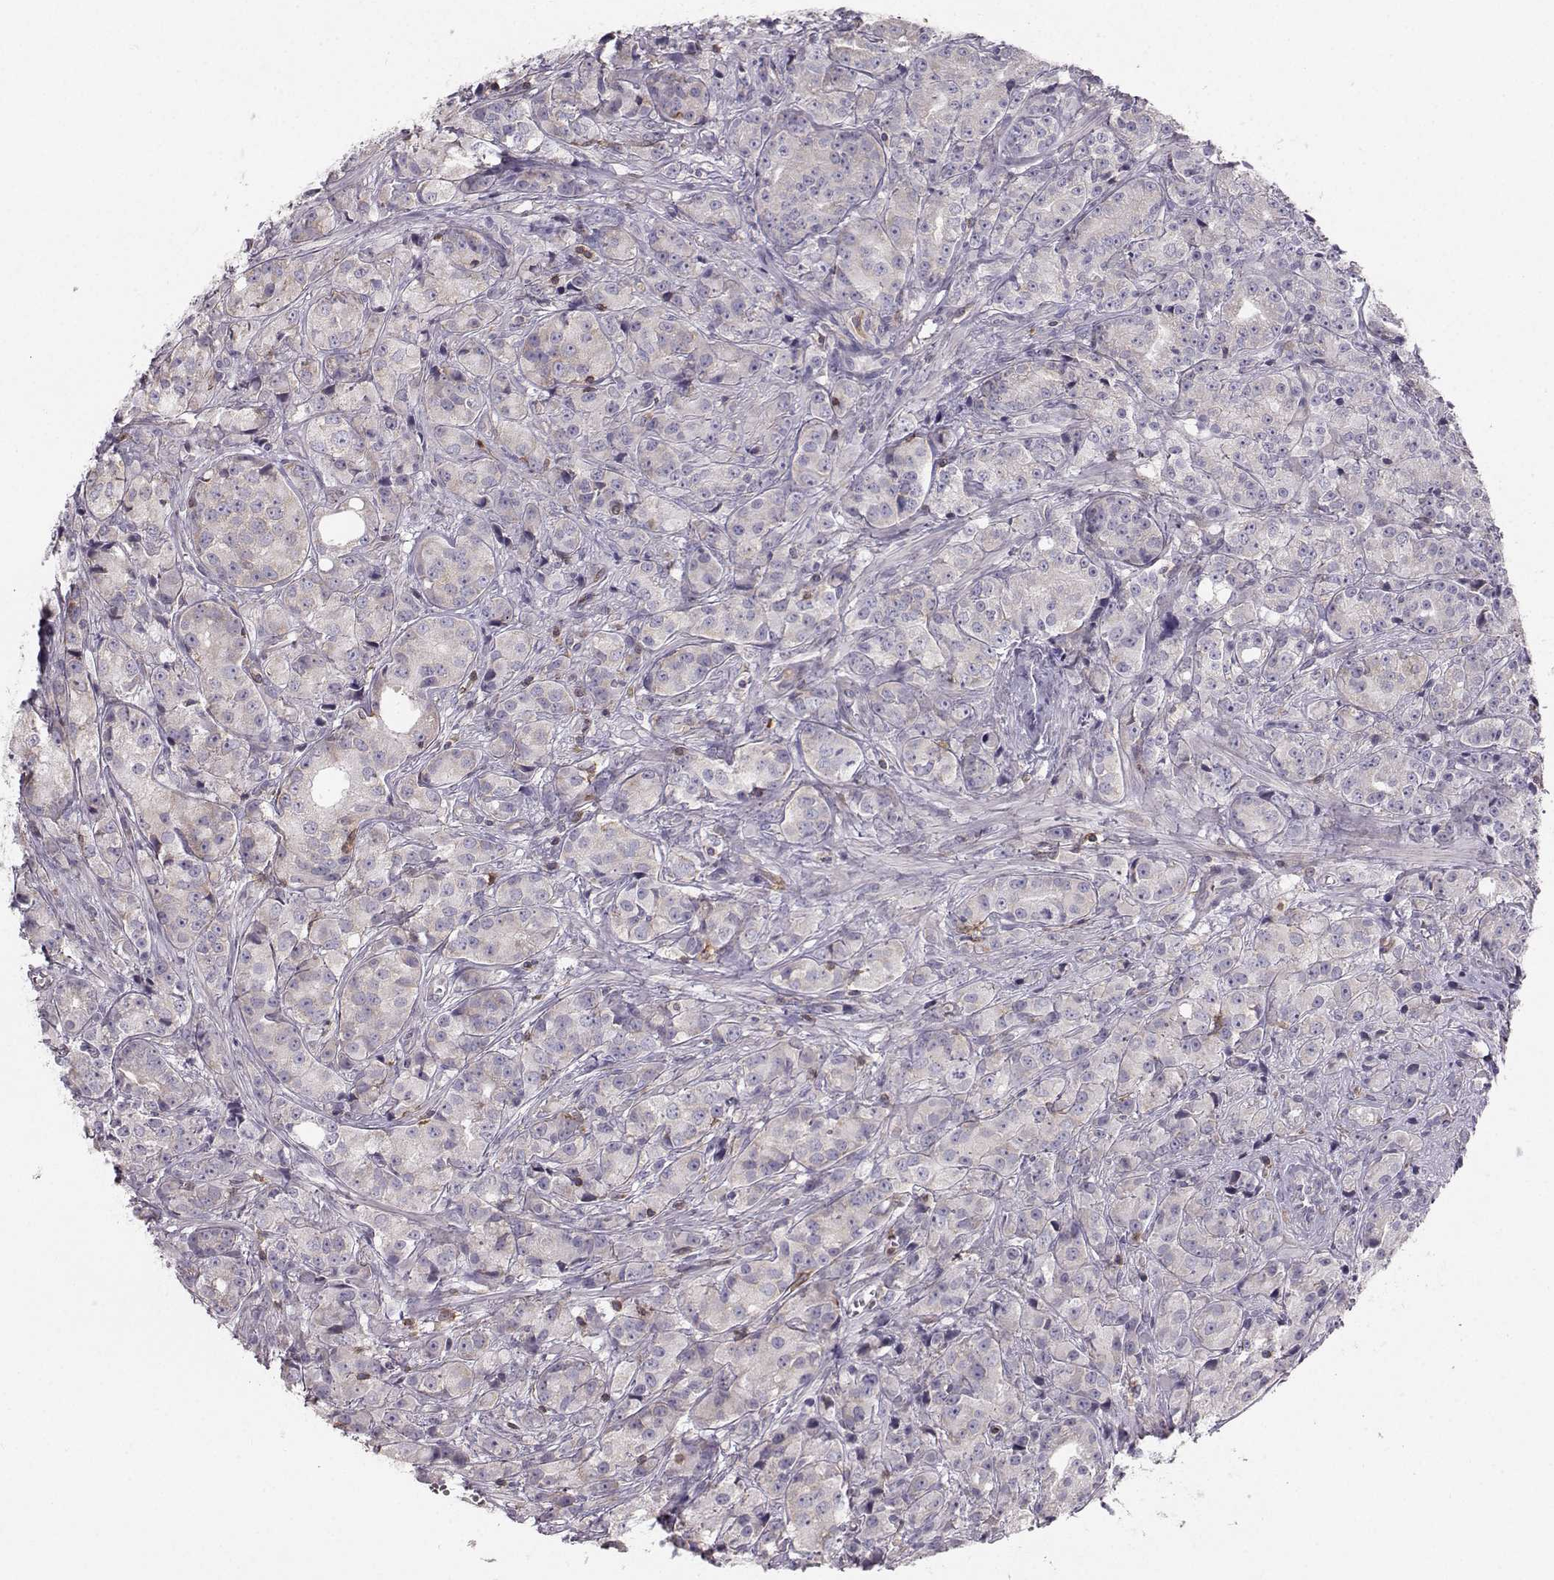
{"staining": {"intensity": "weak", "quantity": "<25%", "location": "cytoplasmic/membranous"}, "tissue": "prostate cancer", "cell_type": "Tumor cells", "image_type": "cancer", "snomed": [{"axis": "morphology", "description": "Adenocarcinoma, Medium grade"}, {"axis": "topography", "description": "Prostate"}], "caption": "A high-resolution histopathology image shows immunohistochemistry (IHC) staining of prostate medium-grade adenocarcinoma, which shows no significant staining in tumor cells.", "gene": "ZBTB32", "patient": {"sex": "male", "age": 74}}